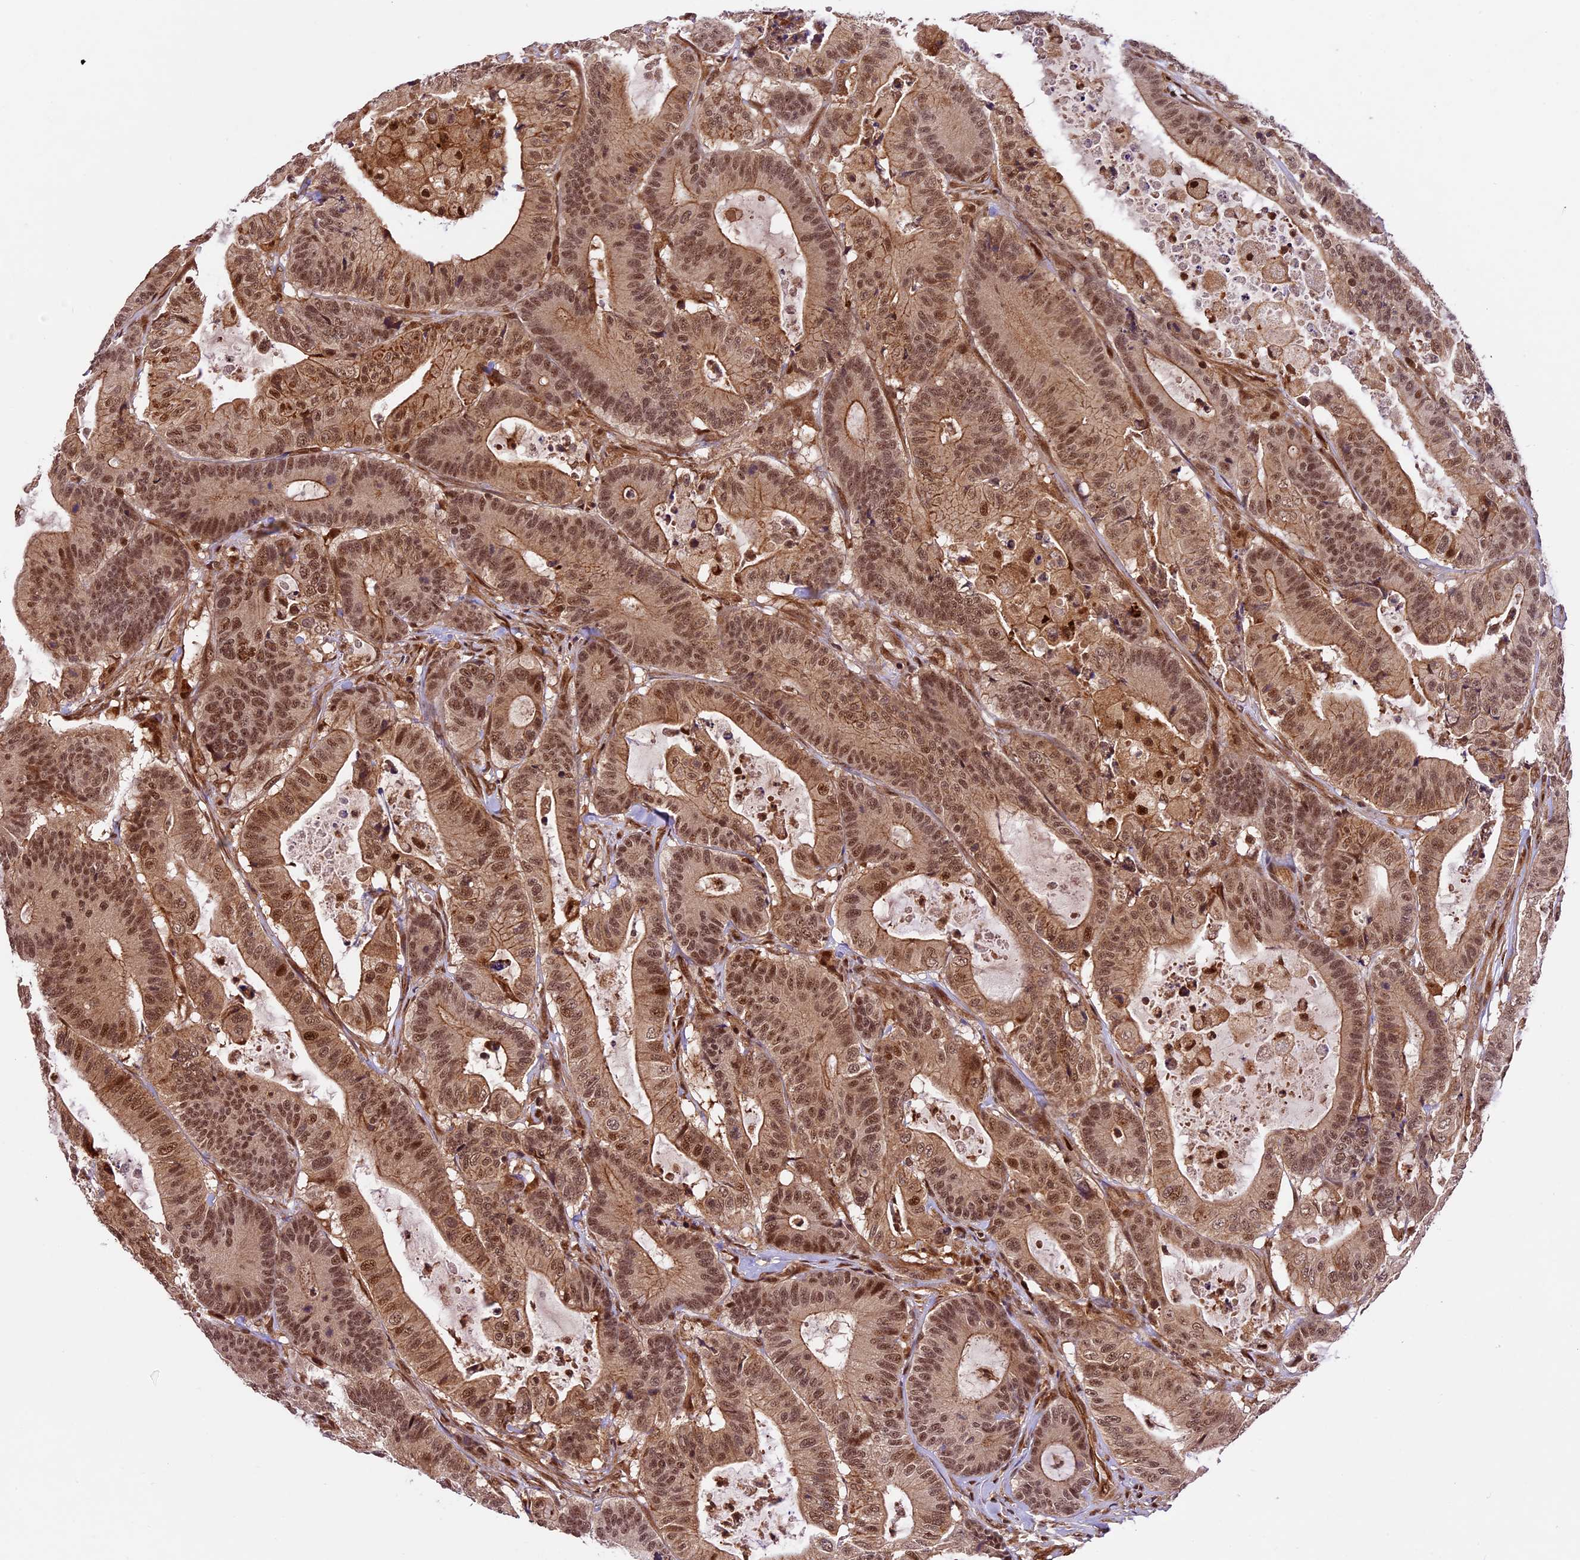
{"staining": {"intensity": "moderate", "quantity": ">75%", "location": "cytoplasmic/membranous,nuclear"}, "tissue": "colorectal cancer", "cell_type": "Tumor cells", "image_type": "cancer", "snomed": [{"axis": "morphology", "description": "Adenocarcinoma, NOS"}, {"axis": "topography", "description": "Colon"}], "caption": "DAB (3,3'-diaminobenzidine) immunohistochemical staining of human colorectal cancer (adenocarcinoma) reveals moderate cytoplasmic/membranous and nuclear protein expression in about >75% of tumor cells. (Brightfield microscopy of DAB IHC at high magnification).", "gene": "DHX38", "patient": {"sex": "female", "age": 84}}